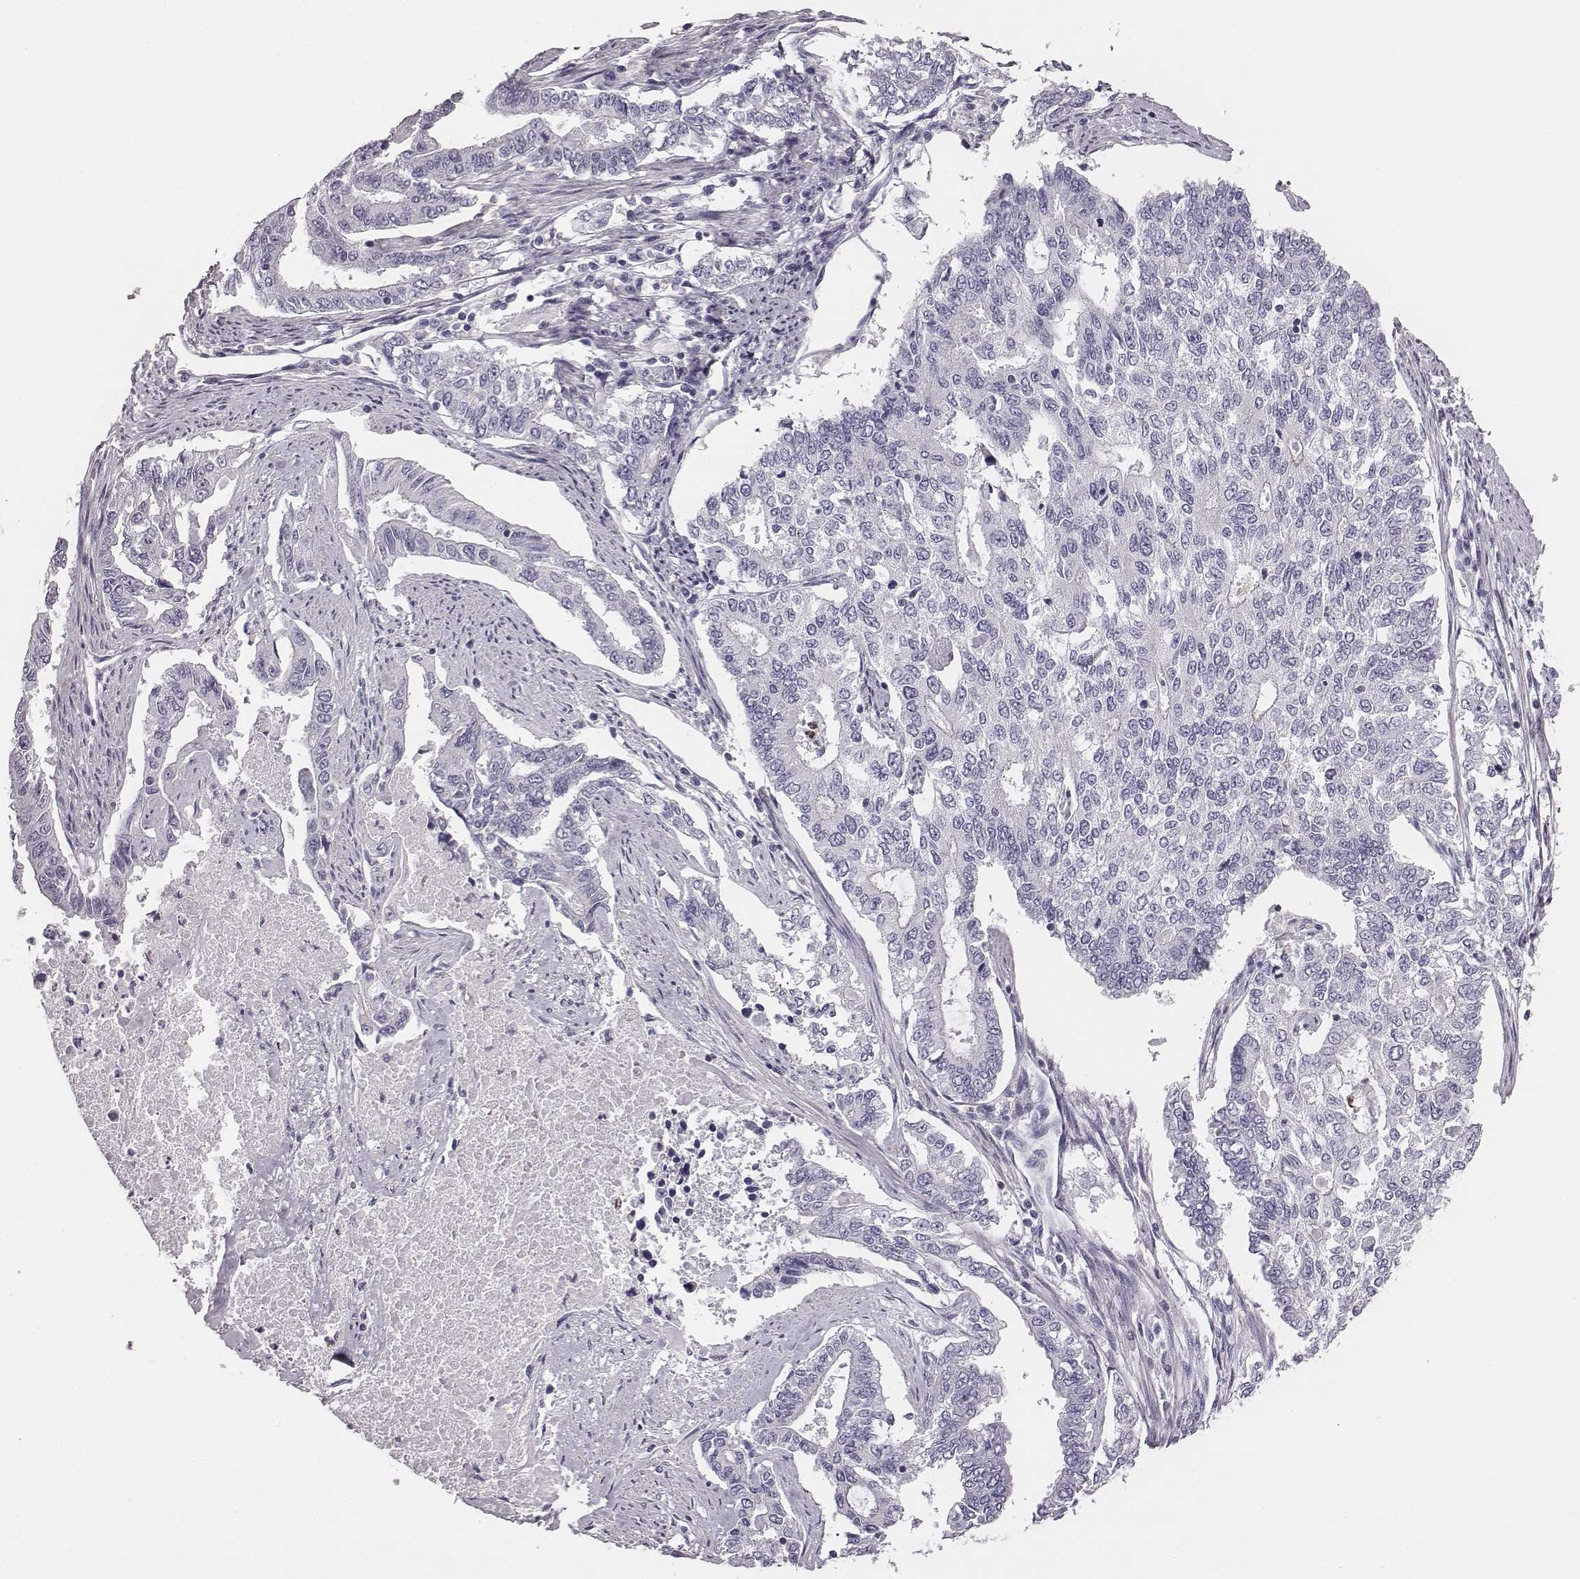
{"staining": {"intensity": "negative", "quantity": "none", "location": "none"}, "tissue": "endometrial cancer", "cell_type": "Tumor cells", "image_type": "cancer", "snomed": [{"axis": "morphology", "description": "Adenocarcinoma, NOS"}, {"axis": "topography", "description": "Uterus"}], "caption": "A high-resolution micrograph shows IHC staining of endometrial cancer (adenocarcinoma), which reveals no significant positivity in tumor cells.", "gene": "ADAM7", "patient": {"sex": "female", "age": 59}}